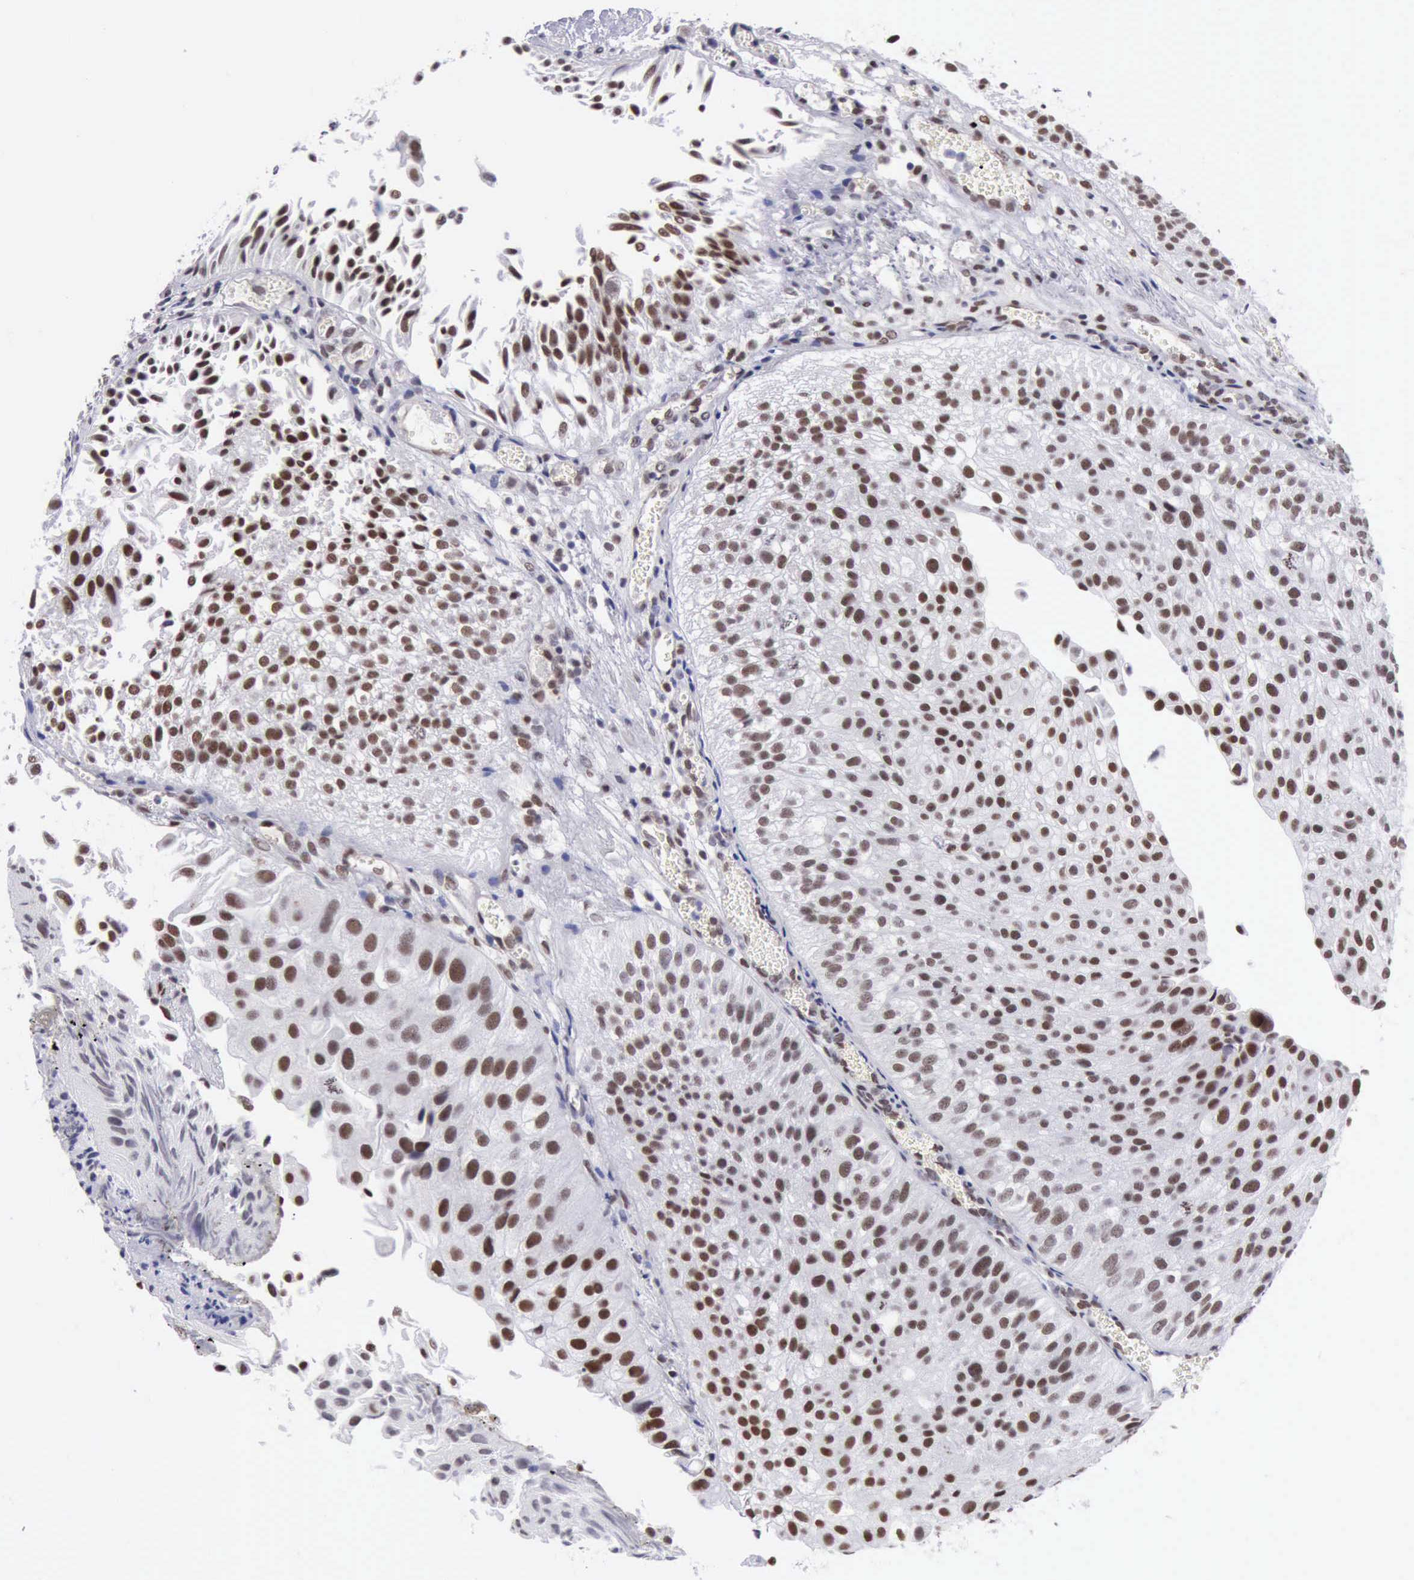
{"staining": {"intensity": "moderate", "quantity": ">75%", "location": "nuclear"}, "tissue": "urothelial cancer", "cell_type": "Tumor cells", "image_type": "cancer", "snomed": [{"axis": "morphology", "description": "Urothelial carcinoma, Low grade"}, {"axis": "topography", "description": "Urinary bladder"}], "caption": "Urothelial cancer was stained to show a protein in brown. There is medium levels of moderate nuclear expression in approximately >75% of tumor cells.", "gene": "ERCC4", "patient": {"sex": "female", "age": 89}}